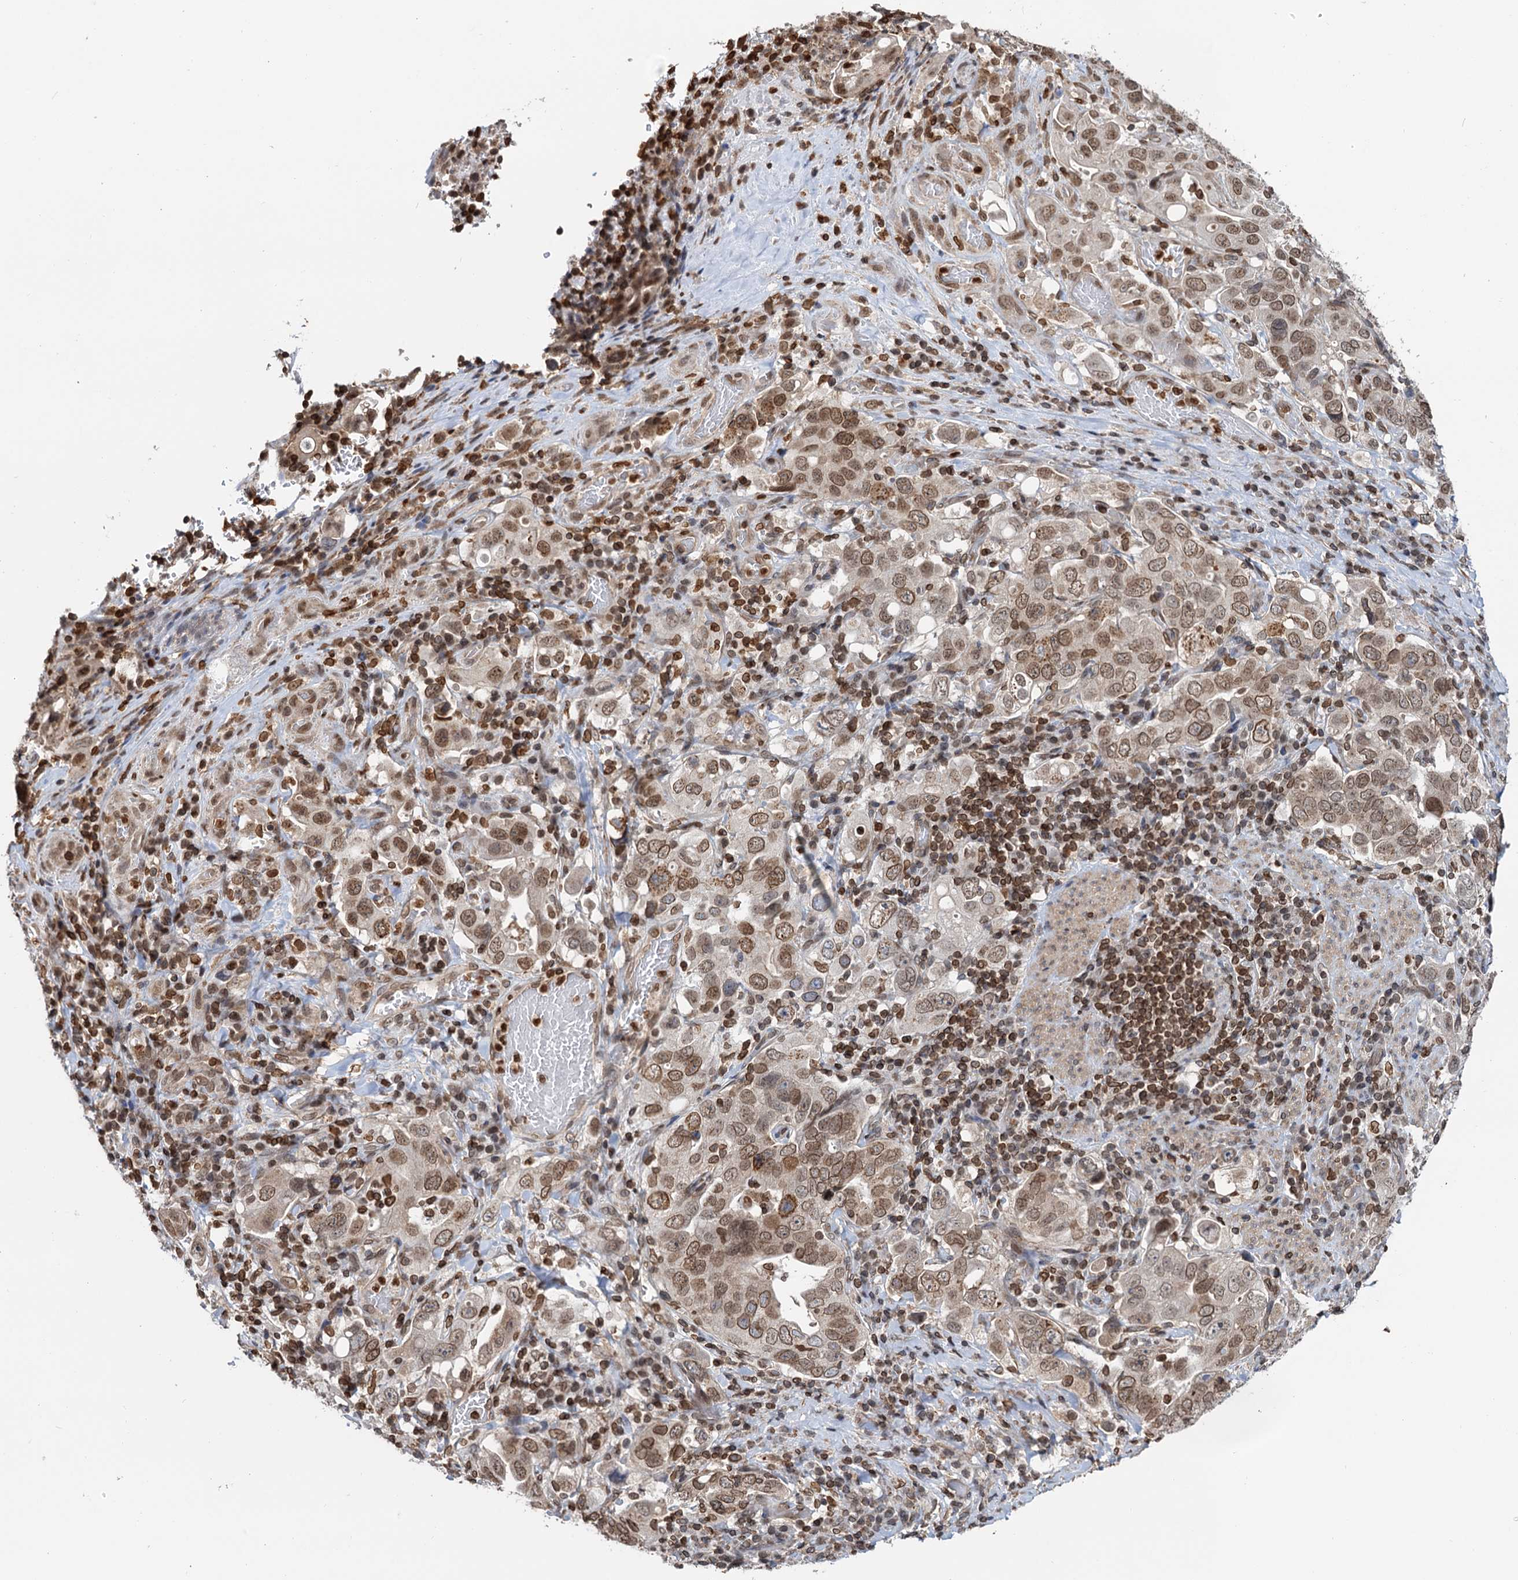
{"staining": {"intensity": "moderate", "quantity": ">75%", "location": "nuclear"}, "tissue": "stomach cancer", "cell_type": "Tumor cells", "image_type": "cancer", "snomed": [{"axis": "morphology", "description": "Adenocarcinoma, NOS"}, {"axis": "topography", "description": "Stomach, upper"}], "caption": "An immunohistochemistry (IHC) photomicrograph of neoplastic tissue is shown. Protein staining in brown shows moderate nuclear positivity in stomach cancer within tumor cells.", "gene": "ZC3H13", "patient": {"sex": "male", "age": 62}}